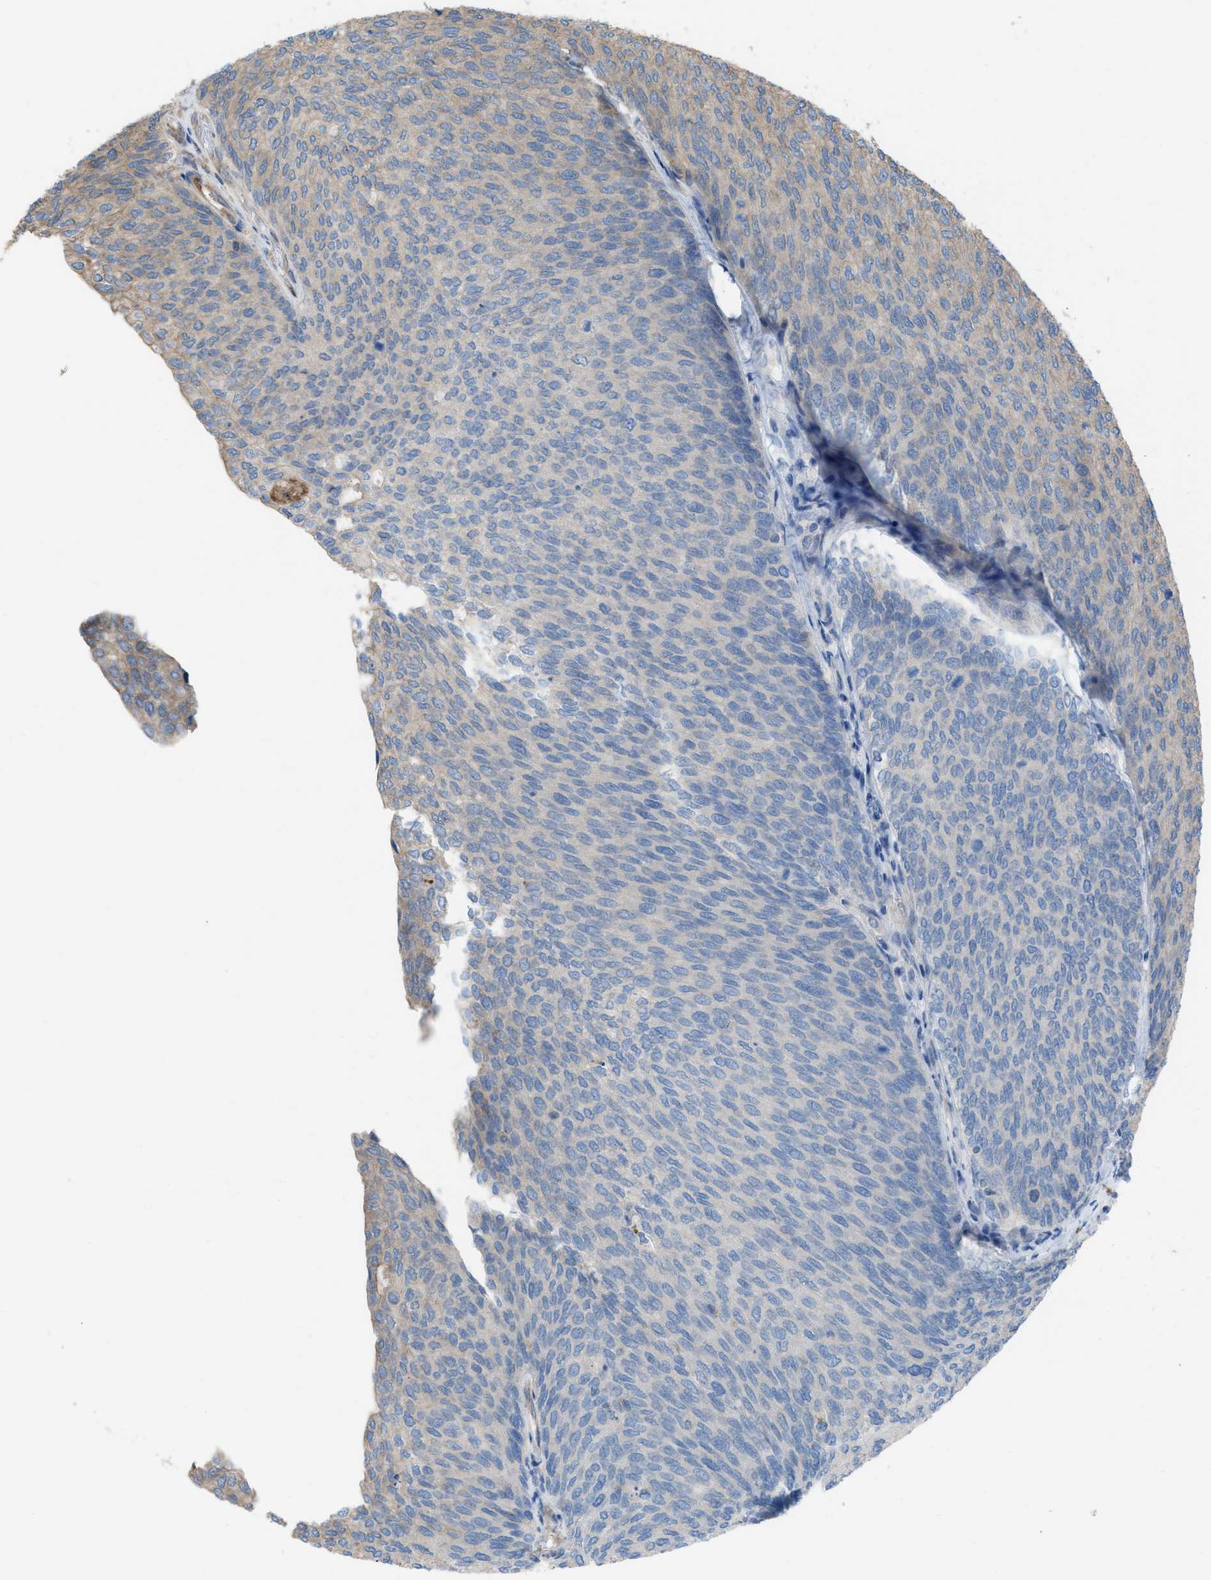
{"staining": {"intensity": "negative", "quantity": "none", "location": "none"}, "tissue": "urothelial cancer", "cell_type": "Tumor cells", "image_type": "cancer", "snomed": [{"axis": "morphology", "description": "Urothelial carcinoma, Low grade"}, {"axis": "topography", "description": "Urinary bladder"}], "caption": "Immunohistochemistry photomicrograph of human low-grade urothelial carcinoma stained for a protein (brown), which displays no staining in tumor cells. The staining is performed using DAB (3,3'-diaminobenzidine) brown chromogen with nuclei counter-stained in using hematoxylin.", "gene": "PLAA", "patient": {"sex": "female", "age": 79}}